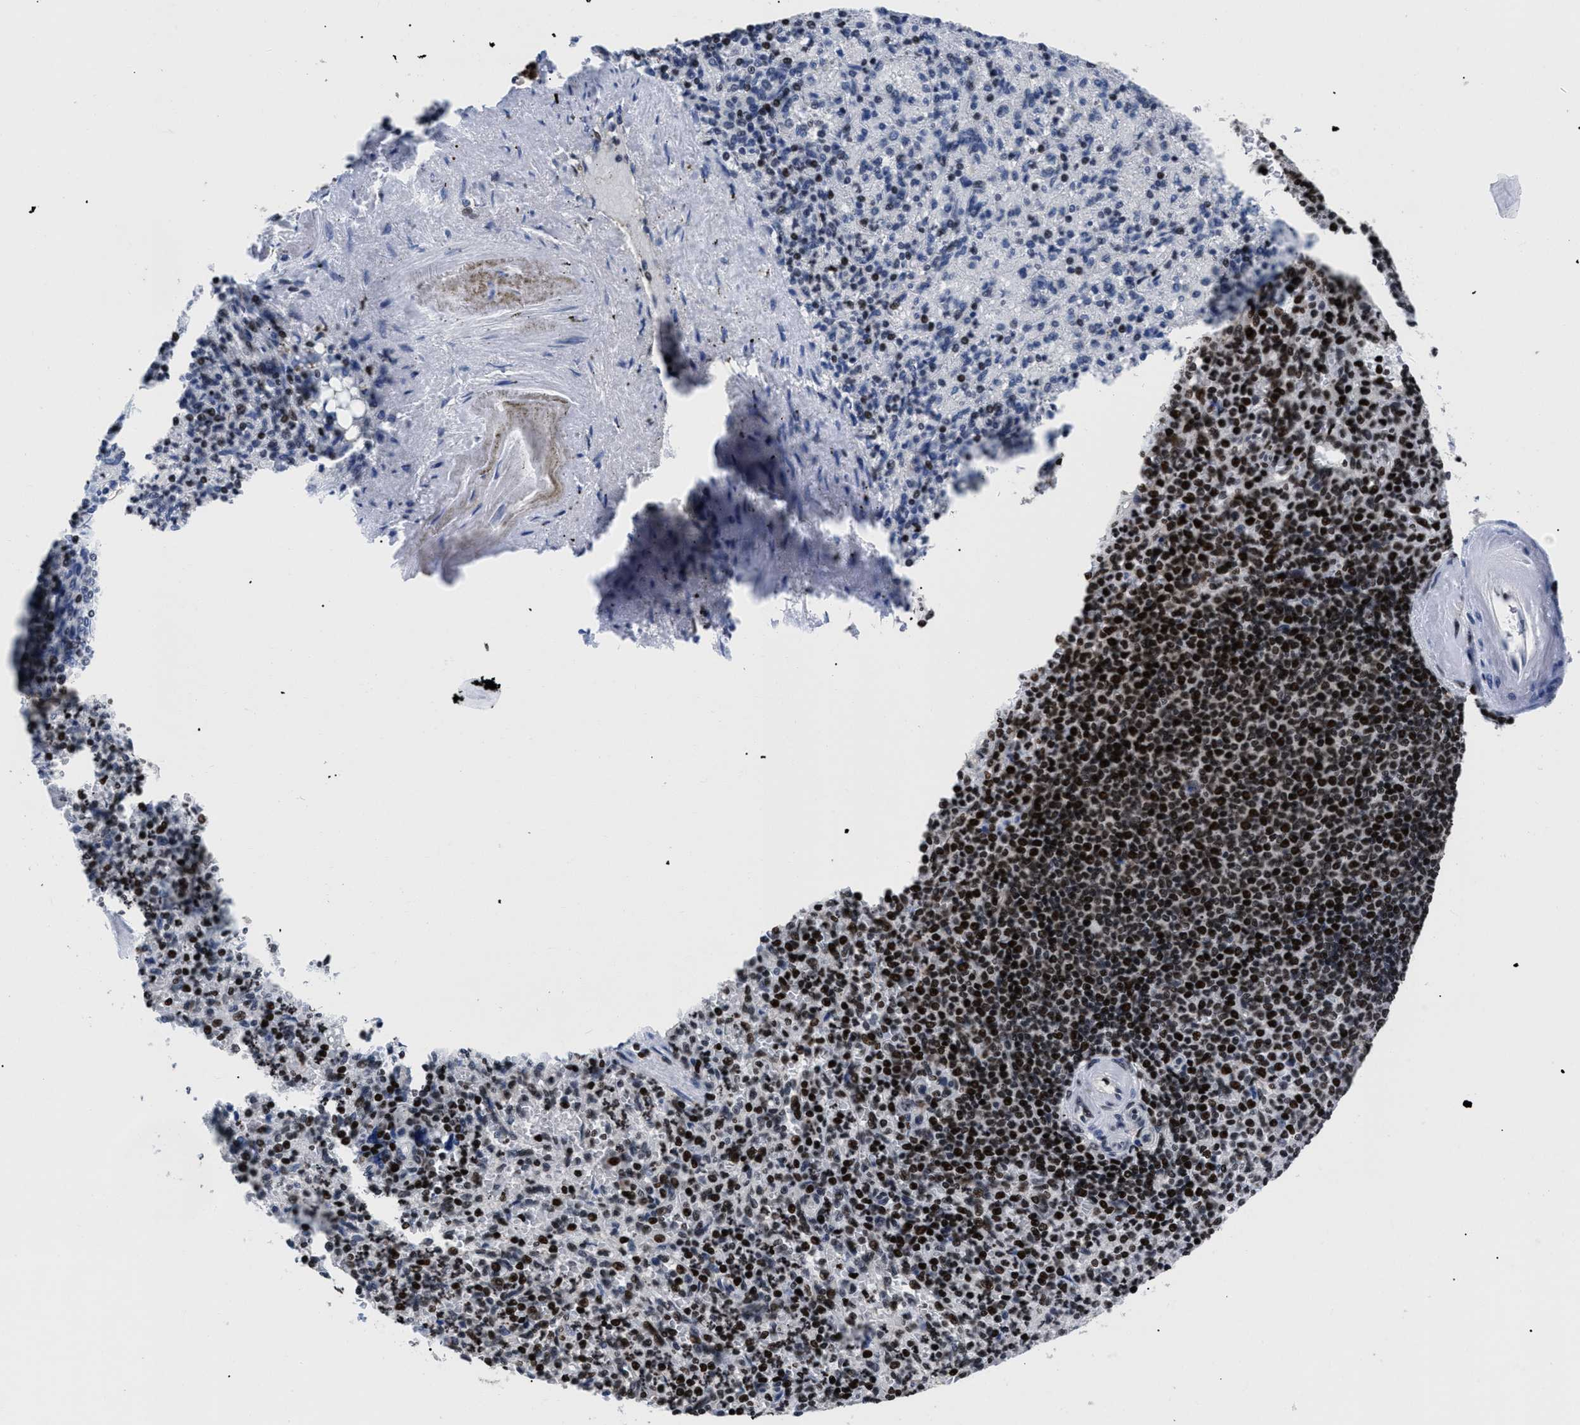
{"staining": {"intensity": "strong", "quantity": "25%-75%", "location": "nuclear"}, "tissue": "spleen", "cell_type": "Cells in red pulp", "image_type": "normal", "snomed": [{"axis": "morphology", "description": "Normal tissue, NOS"}, {"axis": "topography", "description": "Spleen"}], "caption": "Immunohistochemistry (IHC) staining of unremarkable spleen, which shows high levels of strong nuclear staining in about 25%-75% of cells in red pulp indicating strong nuclear protein staining. The staining was performed using DAB (brown) for protein detection and nuclei were counterstained in hematoxylin (blue).", "gene": "CALHM3", "patient": {"sex": "female", "age": 74}}